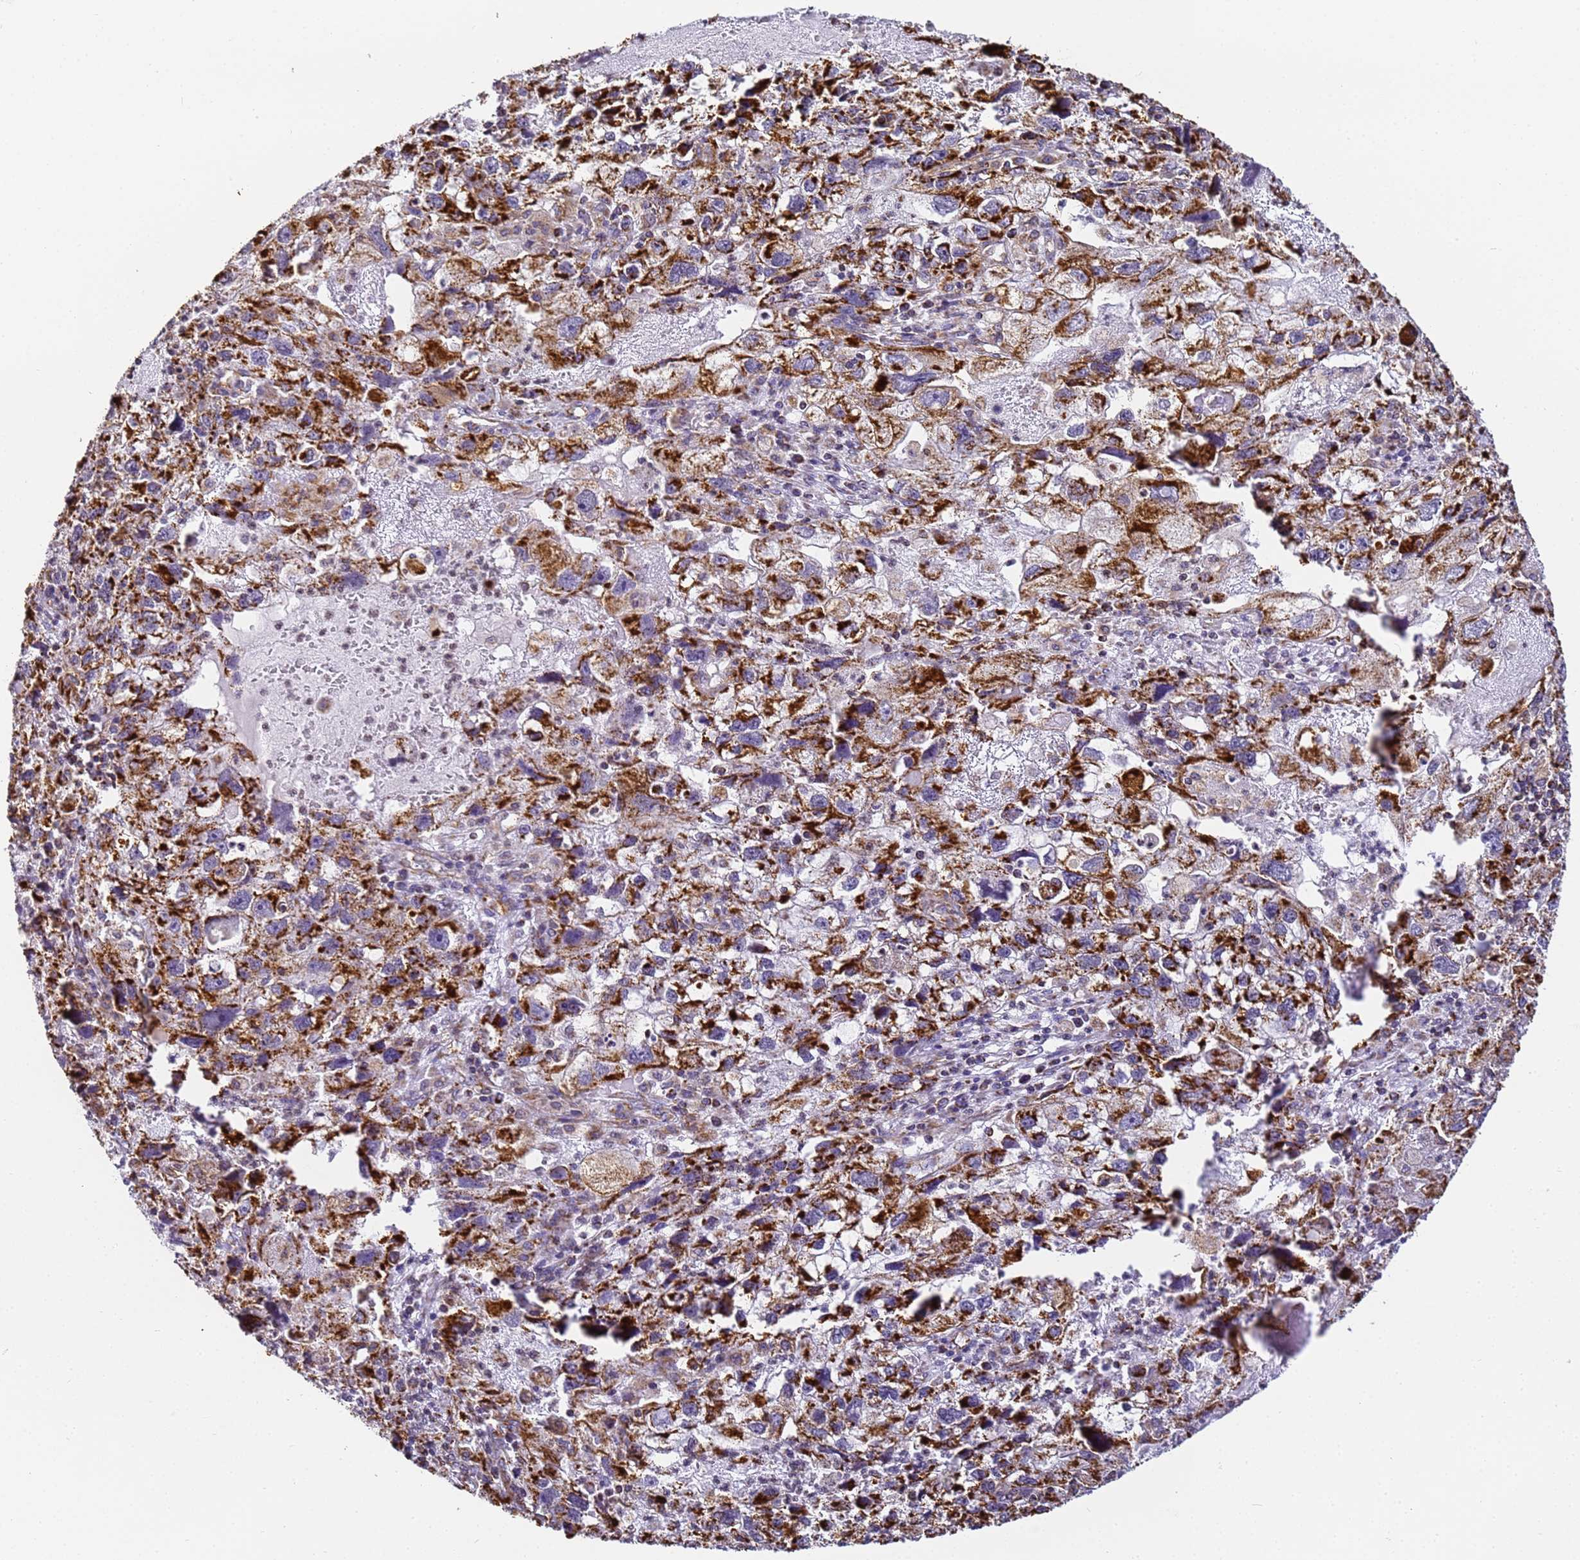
{"staining": {"intensity": "strong", "quantity": ">75%", "location": "cytoplasmic/membranous"}, "tissue": "endometrial cancer", "cell_type": "Tumor cells", "image_type": "cancer", "snomed": [{"axis": "morphology", "description": "Adenocarcinoma, NOS"}, {"axis": "topography", "description": "Endometrium"}], "caption": "Endometrial adenocarcinoma stained with DAB immunohistochemistry (IHC) shows high levels of strong cytoplasmic/membranous staining in about >75% of tumor cells.", "gene": "HSPE1", "patient": {"sex": "female", "age": 49}}